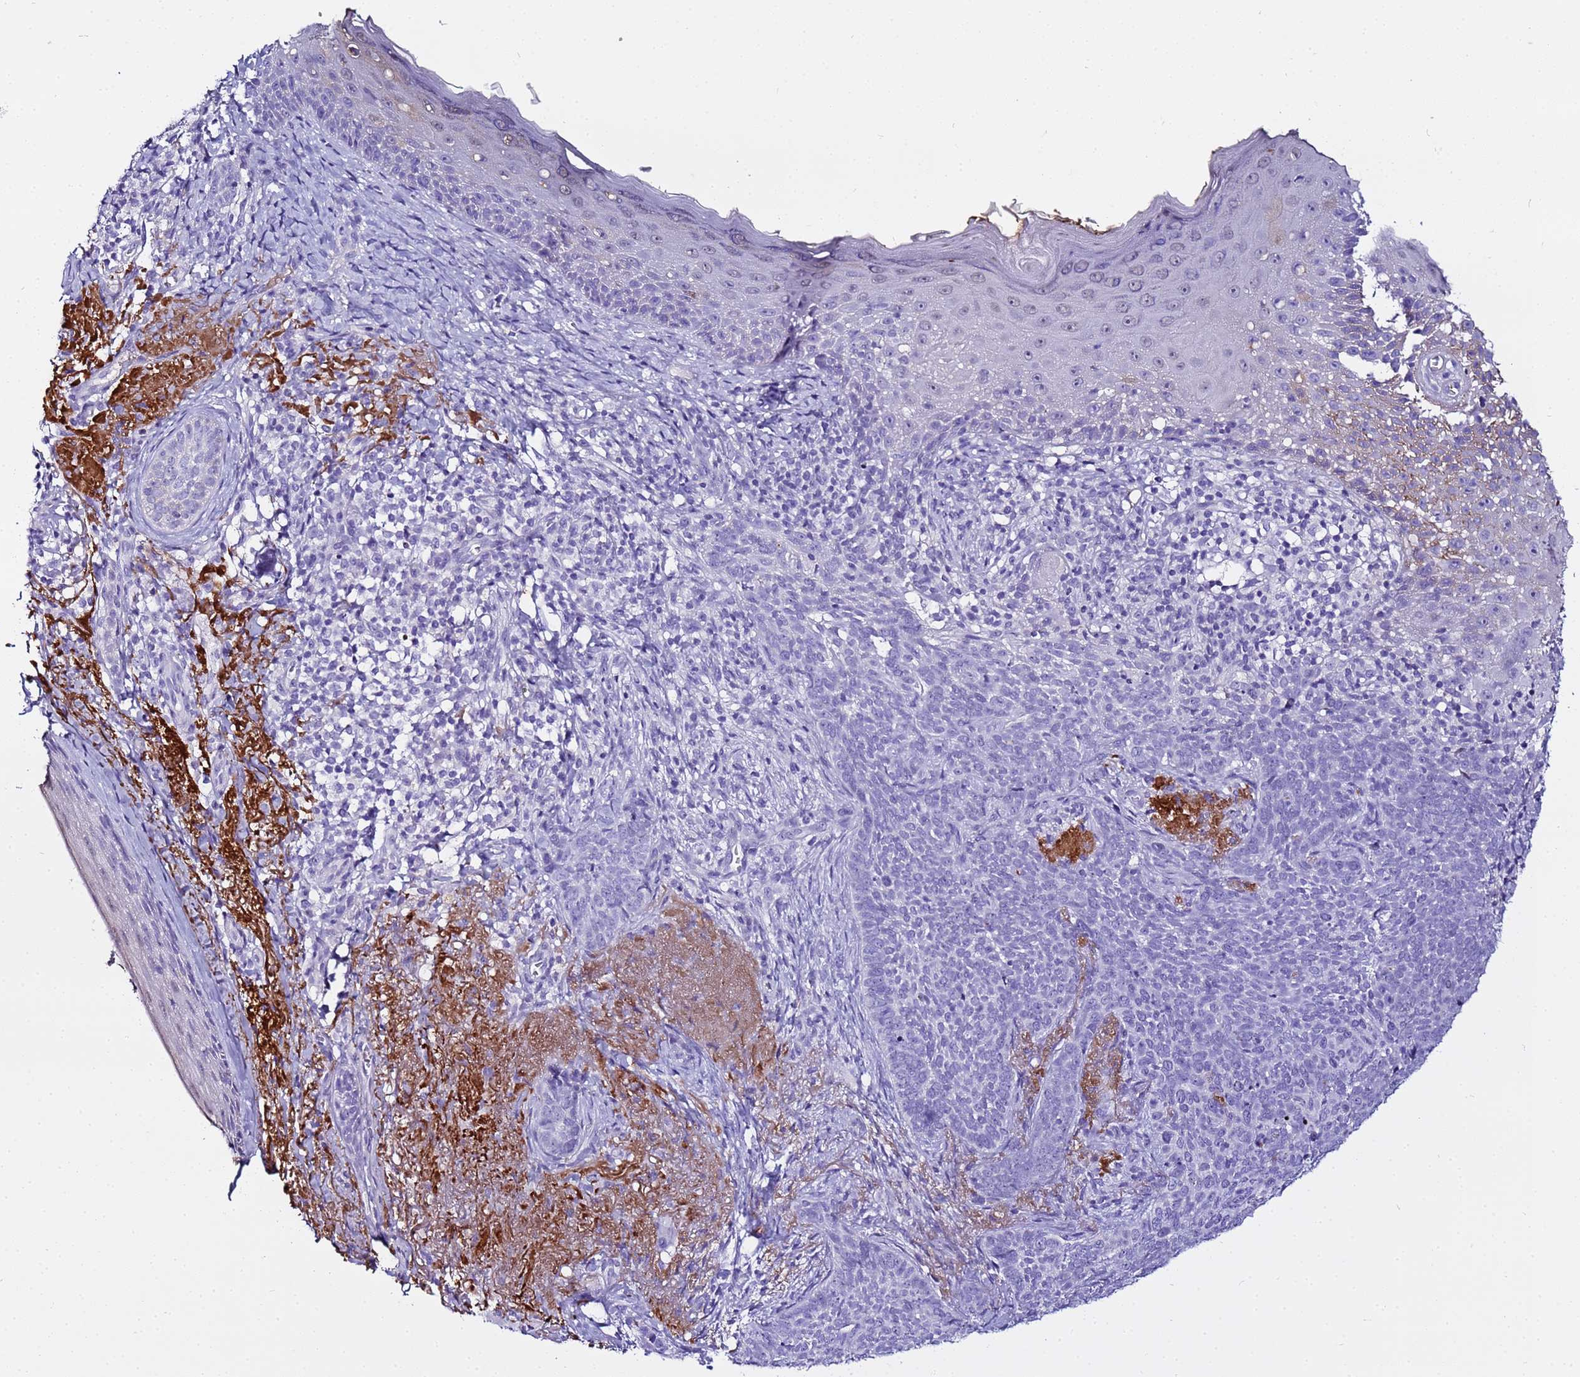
{"staining": {"intensity": "negative", "quantity": "none", "location": "none"}, "tissue": "skin cancer", "cell_type": "Tumor cells", "image_type": "cancer", "snomed": [{"axis": "morphology", "description": "Basal cell carcinoma"}, {"axis": "topography", "description": "Skin"}], "caption": "Immunohistochemical staining of skin cancer (basal cell carcinoma) displays no significant expression in tumor cells.", "gene": "CFHR2", "patient": {"sex": "female", "age": 76}}